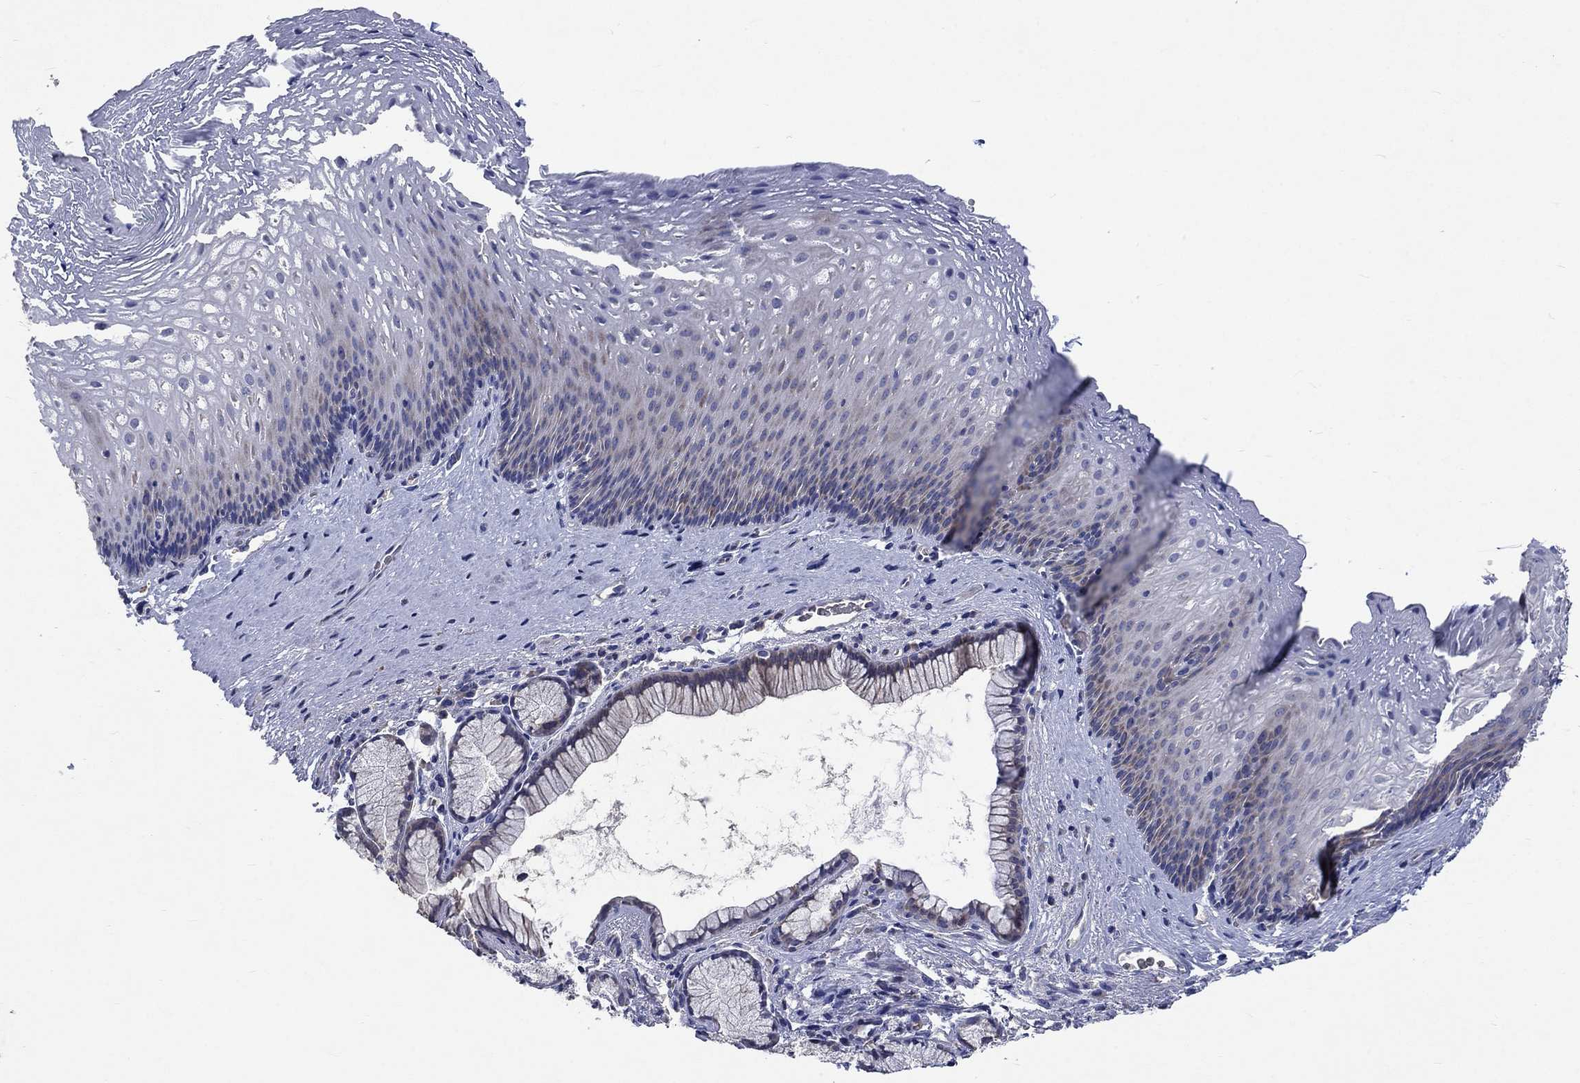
{"staining": {"intensity": "negative", "quantity": "none", "location": "none"}, "tissue": "esophagus", "cell_type": "Squamous epithelial cells", "image_type": "normal", "snomed": [{"axis": "morphology", "description": "Normal tissue, NOS"}, {"axis": "topography", "description": "Esophagus"}], "caption": "The IHC image has no significant staining in squamous epithelial cells of esophagus. Brightfield microscopy of IHC stained with DAB (3,3'-diaminobenzidine) (brown) and hematoxylin (blue), captured at high magnification.", "gene": "UGT8", "patient": {"sex": "male", "age": 76}}